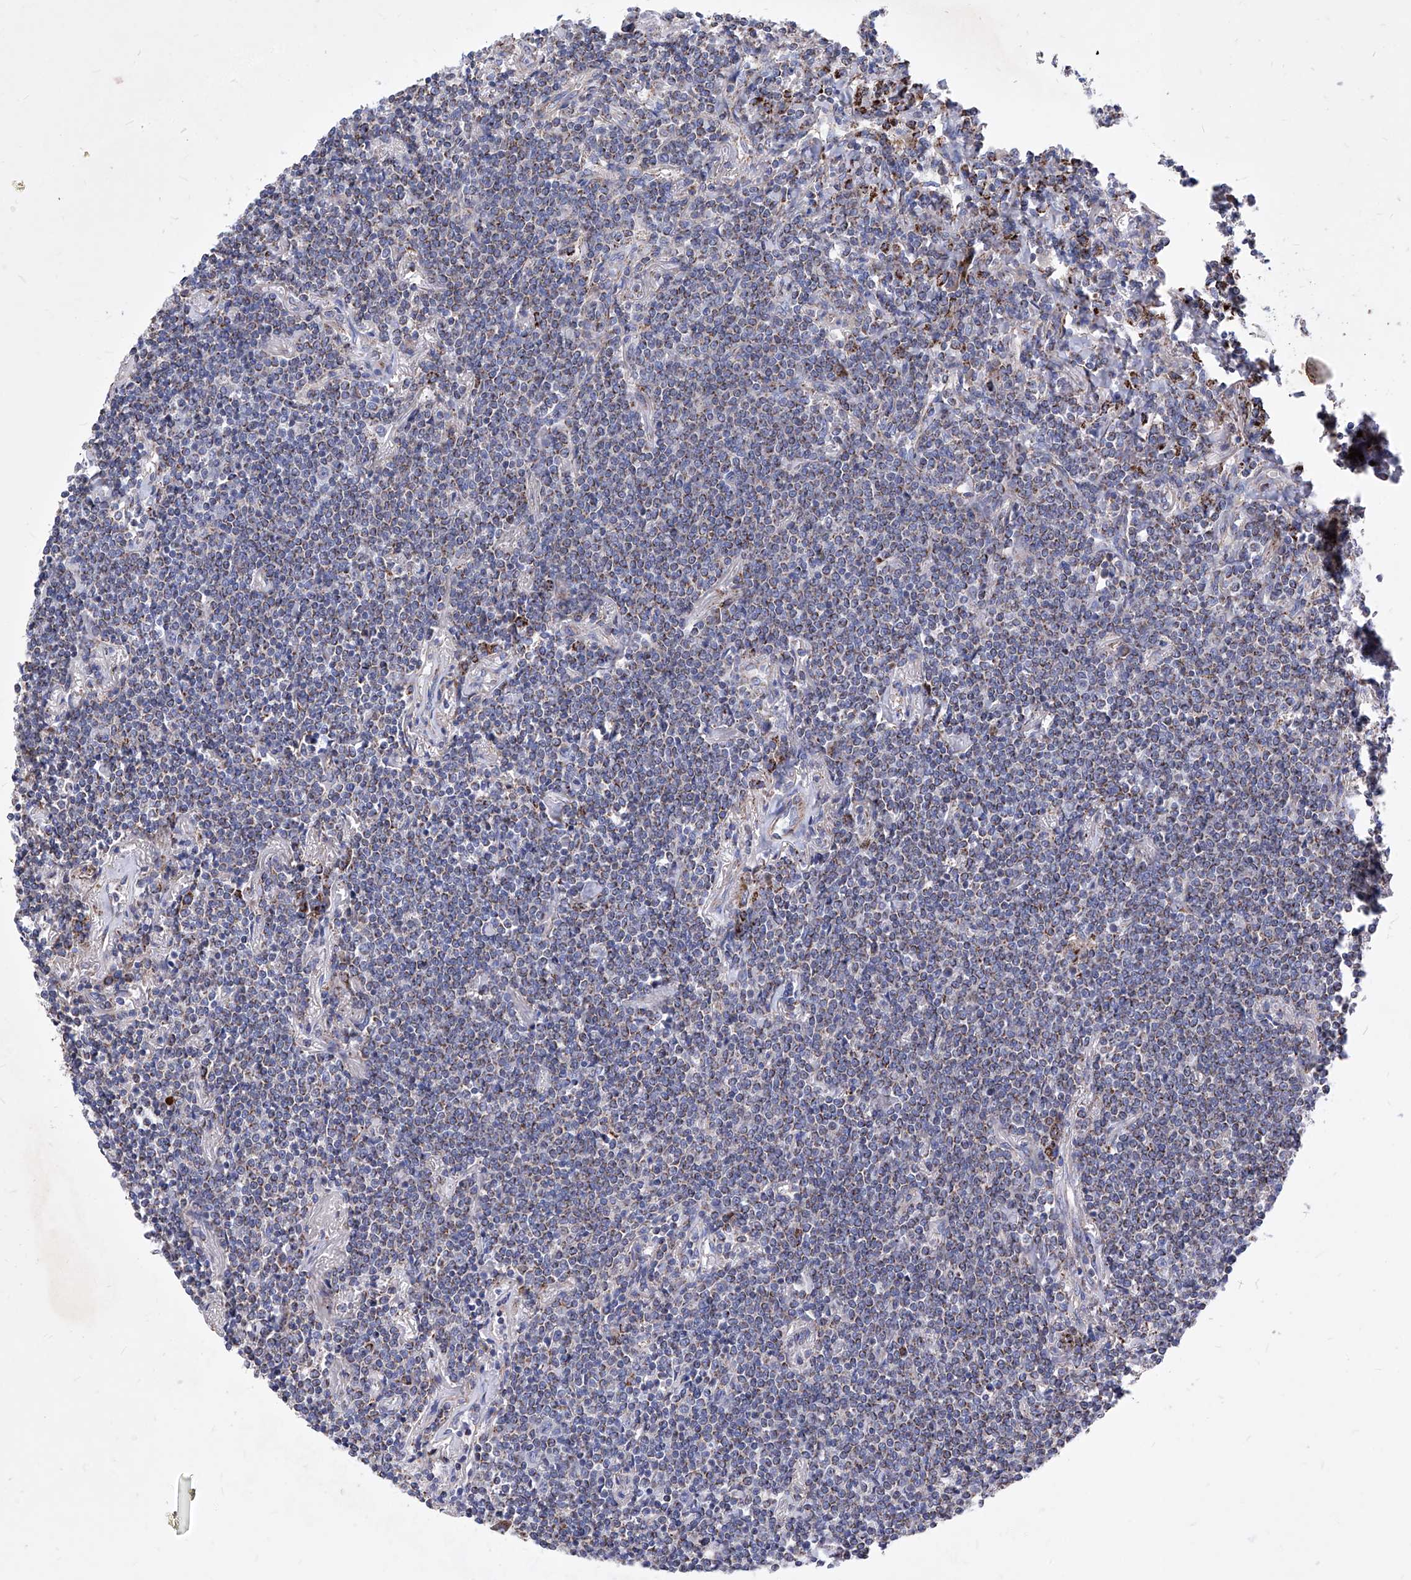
{"staining": {"intensity": "weak", "quantity": ">75%", "location": "cytoplasmic/membranous"}, "tissue": "lymphoma", "cell_type": "Tumor cells", "image_type": "cancer", "snomed": [{"axis": "morphology", "description": "Malignant lymphoma, non-Hodgkin's type, Low grade"}, {"axis": "topography", "description": "Lung"}], "caption": "Immunohistochemical staining of malignant lymphoma, non-Hodgkin's type (low-grade) demonstrates weak cytoplasmic/membranous protein positivity in approximately >75% of tumor cells.", "gene": "HRNR", "patient": {"sex": "female", "age": 71}}